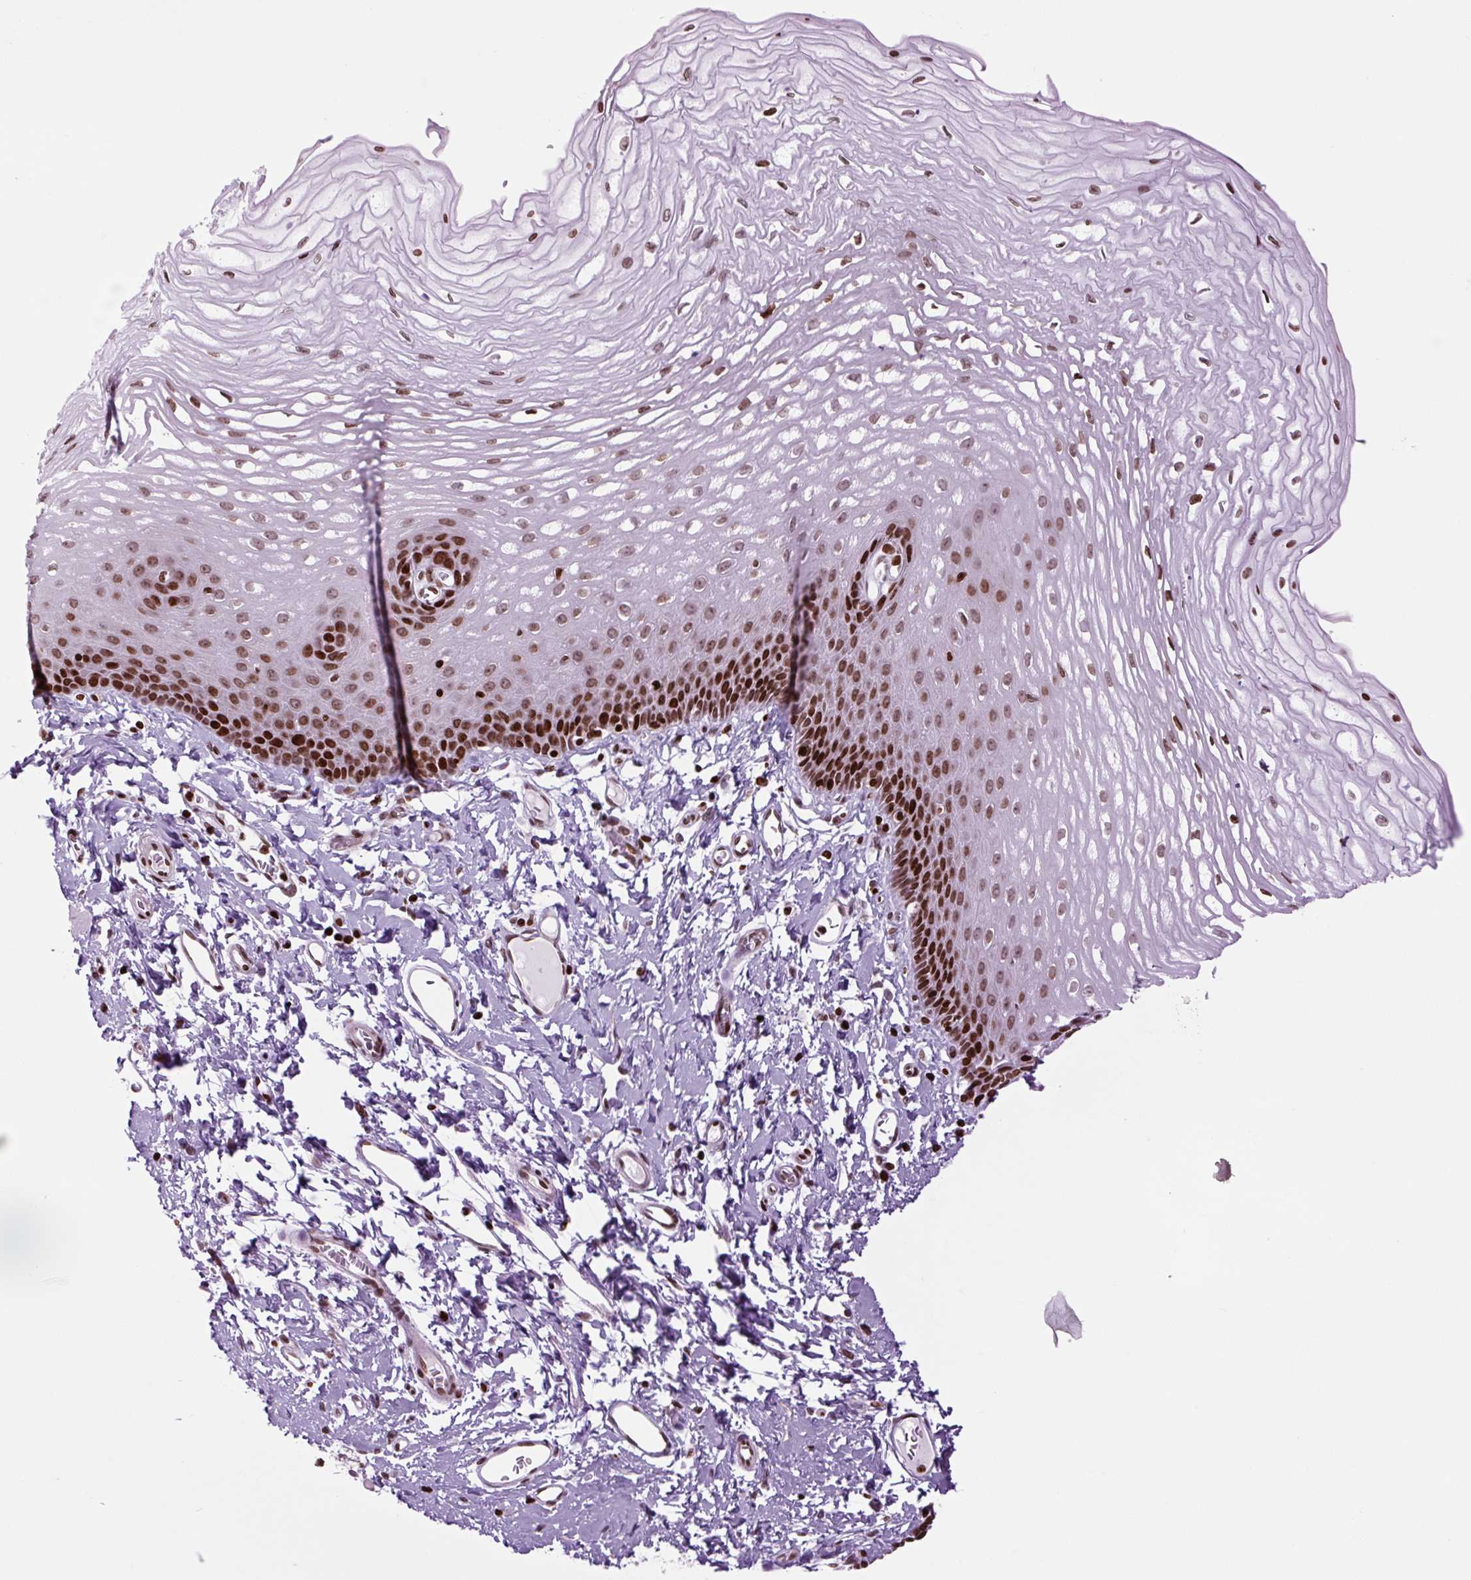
{"staining": {"intensity": "strong", "quantity": ">75%", "location": "nuclear"}, "tissue": "esophagus", "cell_type": "Squamous epithelial cells", "image_type": "normal", "snomed": [{"axis": "morphology", "description": "Normal tissue, NOS"}, {"axis": "topography", "description": "Esophagus"}], "caption": "A brown stain shows strong nuclear staining of a protein in squamous epithelial cells of benign human esophagus. The protein is stained brown, and the nuclei are stained in blue (DAB IHC with brightfield microscopy, high magnification).", "gene": "H1", "patient": {"sex": "male", "age": 70}}